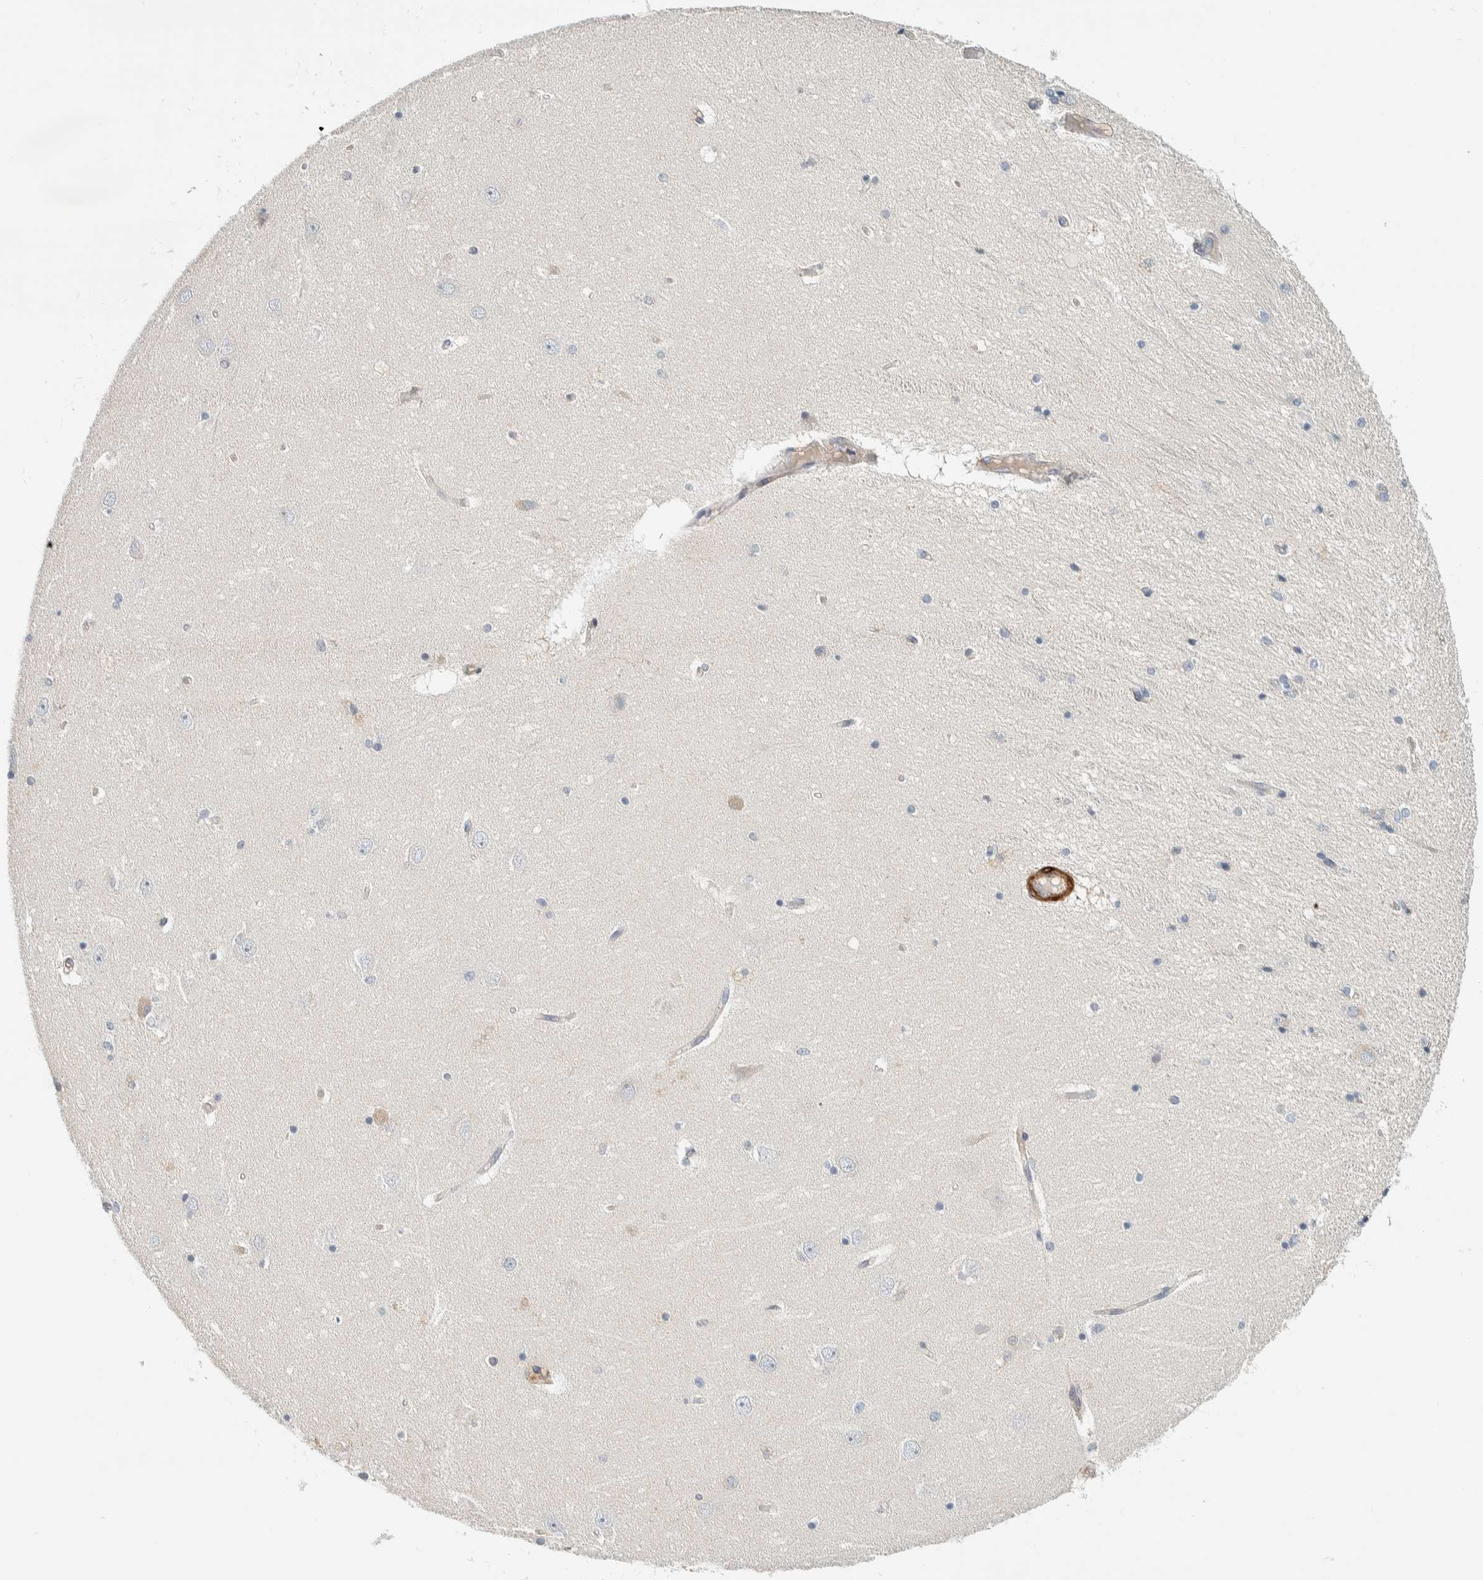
{"staining": {"intensity": "negative", "quantity": "none", "location": "none"}, "tissue": "hippocampus", "cell_type": "Glial cells", "image_type": "normal", "snomed": [{"axis": "morphology", "description": "Normal tissue, NOS"}, {"axis": "topography", "description": "Hippocampus"}], "caption": "Glial cells show no significant positivity in normal hippocampus. (Stains: DAB (3,3'-diaminobenzidine) immunohistochemistry (IHC) with hematoxylin counter stain, Microscopy: brightfield microscopy at high magnification).", "gene": "CDR2", "patient": {"sex": "female", "age": 54}}